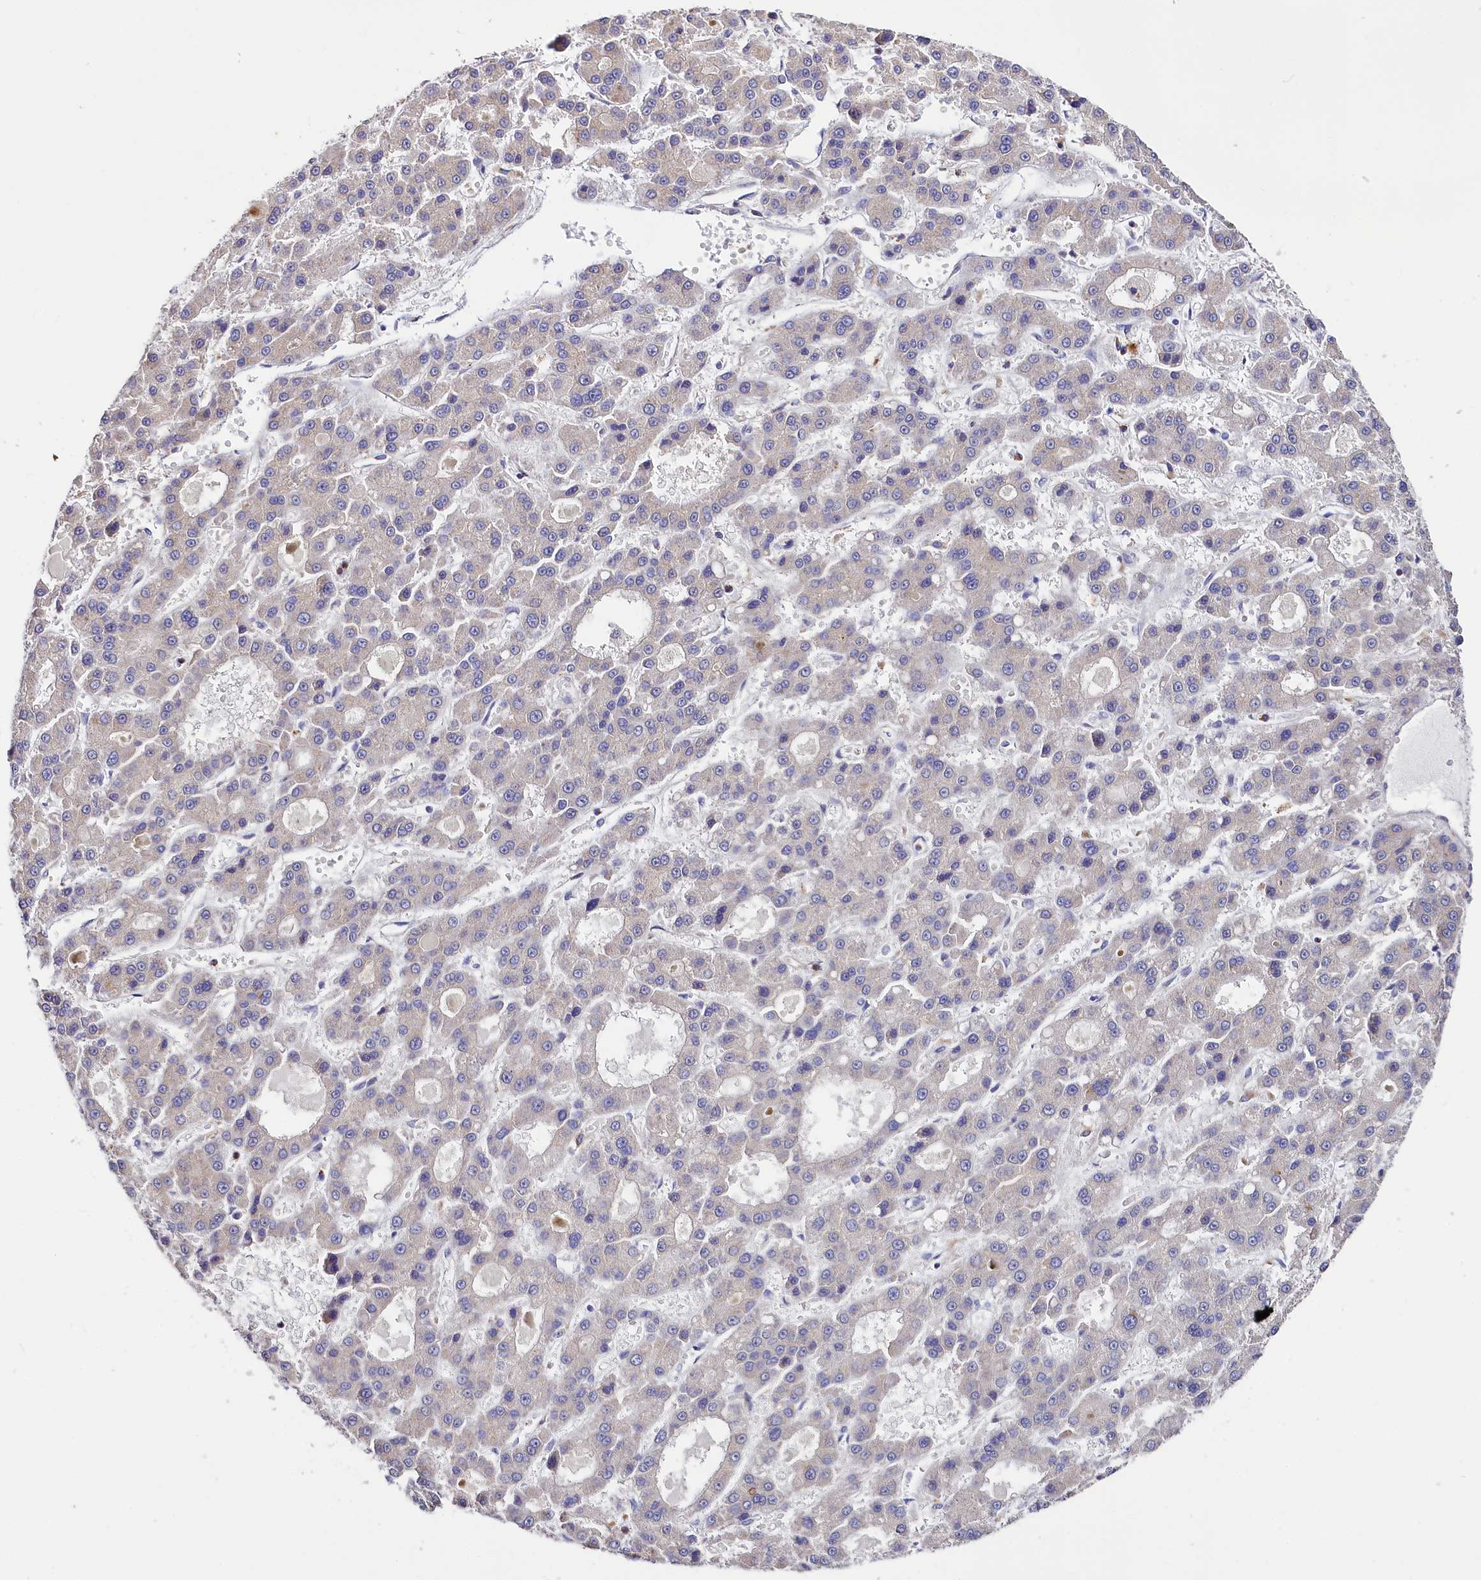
{"staining": {"intensity": "negative", "quantity": "none", "location": "none"}, "tissue": "liver cancer", "cell_type": "Tumor cells", "image_type": "cancer", "snomed": [{"axis": "morphology", "description": "Carcinoma, Hepatocellular, NOS"}, {"axis": "topography", "description": "Liver"}], "caption": "Immunohistochemistry (IHC) micrograph of human liver cancer (hepatocellular carcinoma) stained for a protein (brown), which demonstrates no staining in tumor cells.", "gene": "RPUSD3", "patient": {"sex": "male", "age": 70}}